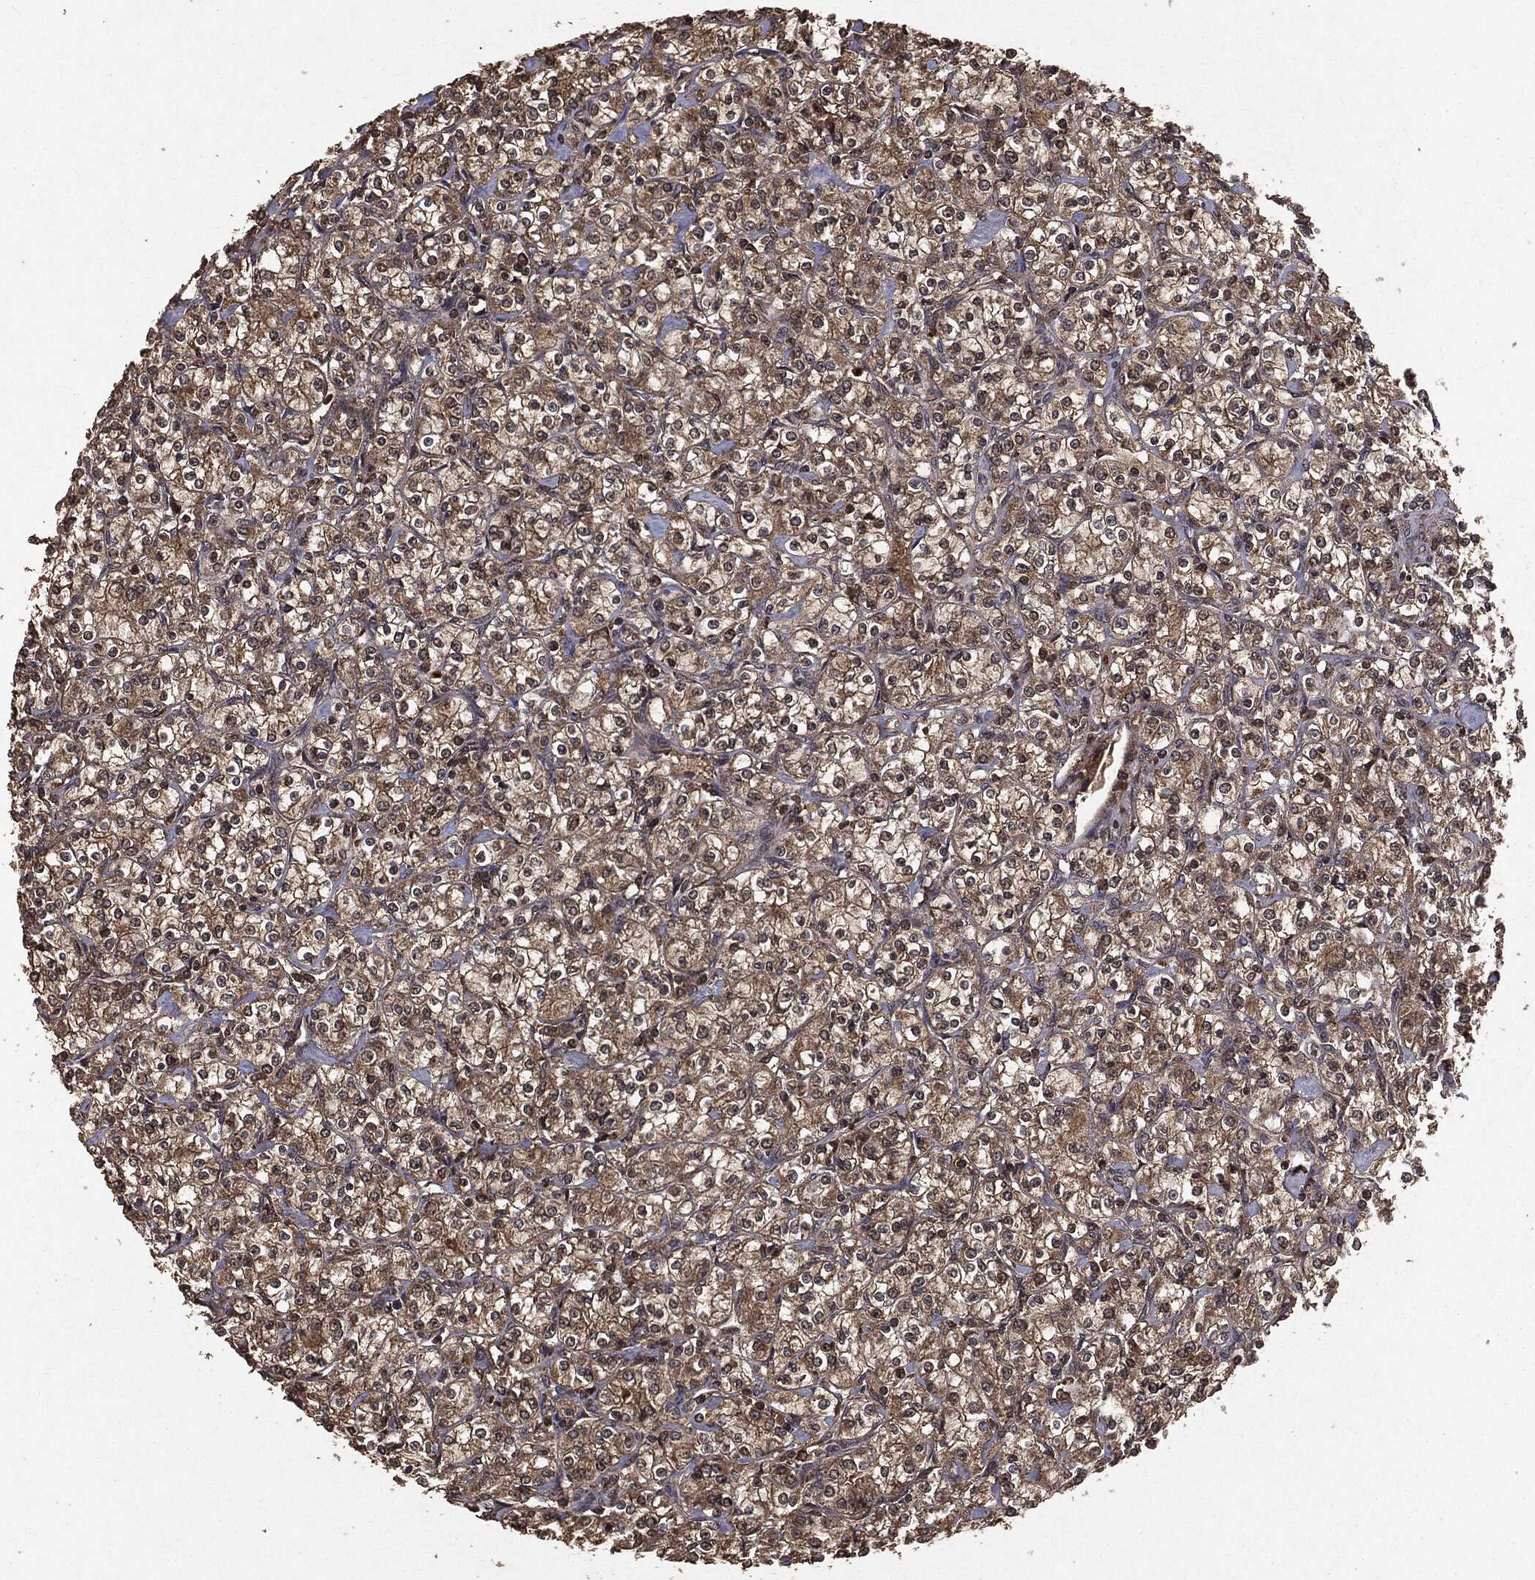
{"staining": {"intensity": "moderate", "quantity": "25%-75%", "location": "cytoplasmic/membranous"}, "tissue": "renal cancer", "cell_type": "Tumor cells", "image_type": "cancer", "snomed": [{"axis": "morphology", "description": "Adenocarcinoma, NOS"}, {"axis": "topography", "description": "Kidney"}], "caption": "Protein staining of renal cancer tissue shows moderate cytoplasmic/membranous positivity in approximately 25%-75% of tumor cells.", "gene": "NME1", "patient": {"sex": "male", "age": 77}}